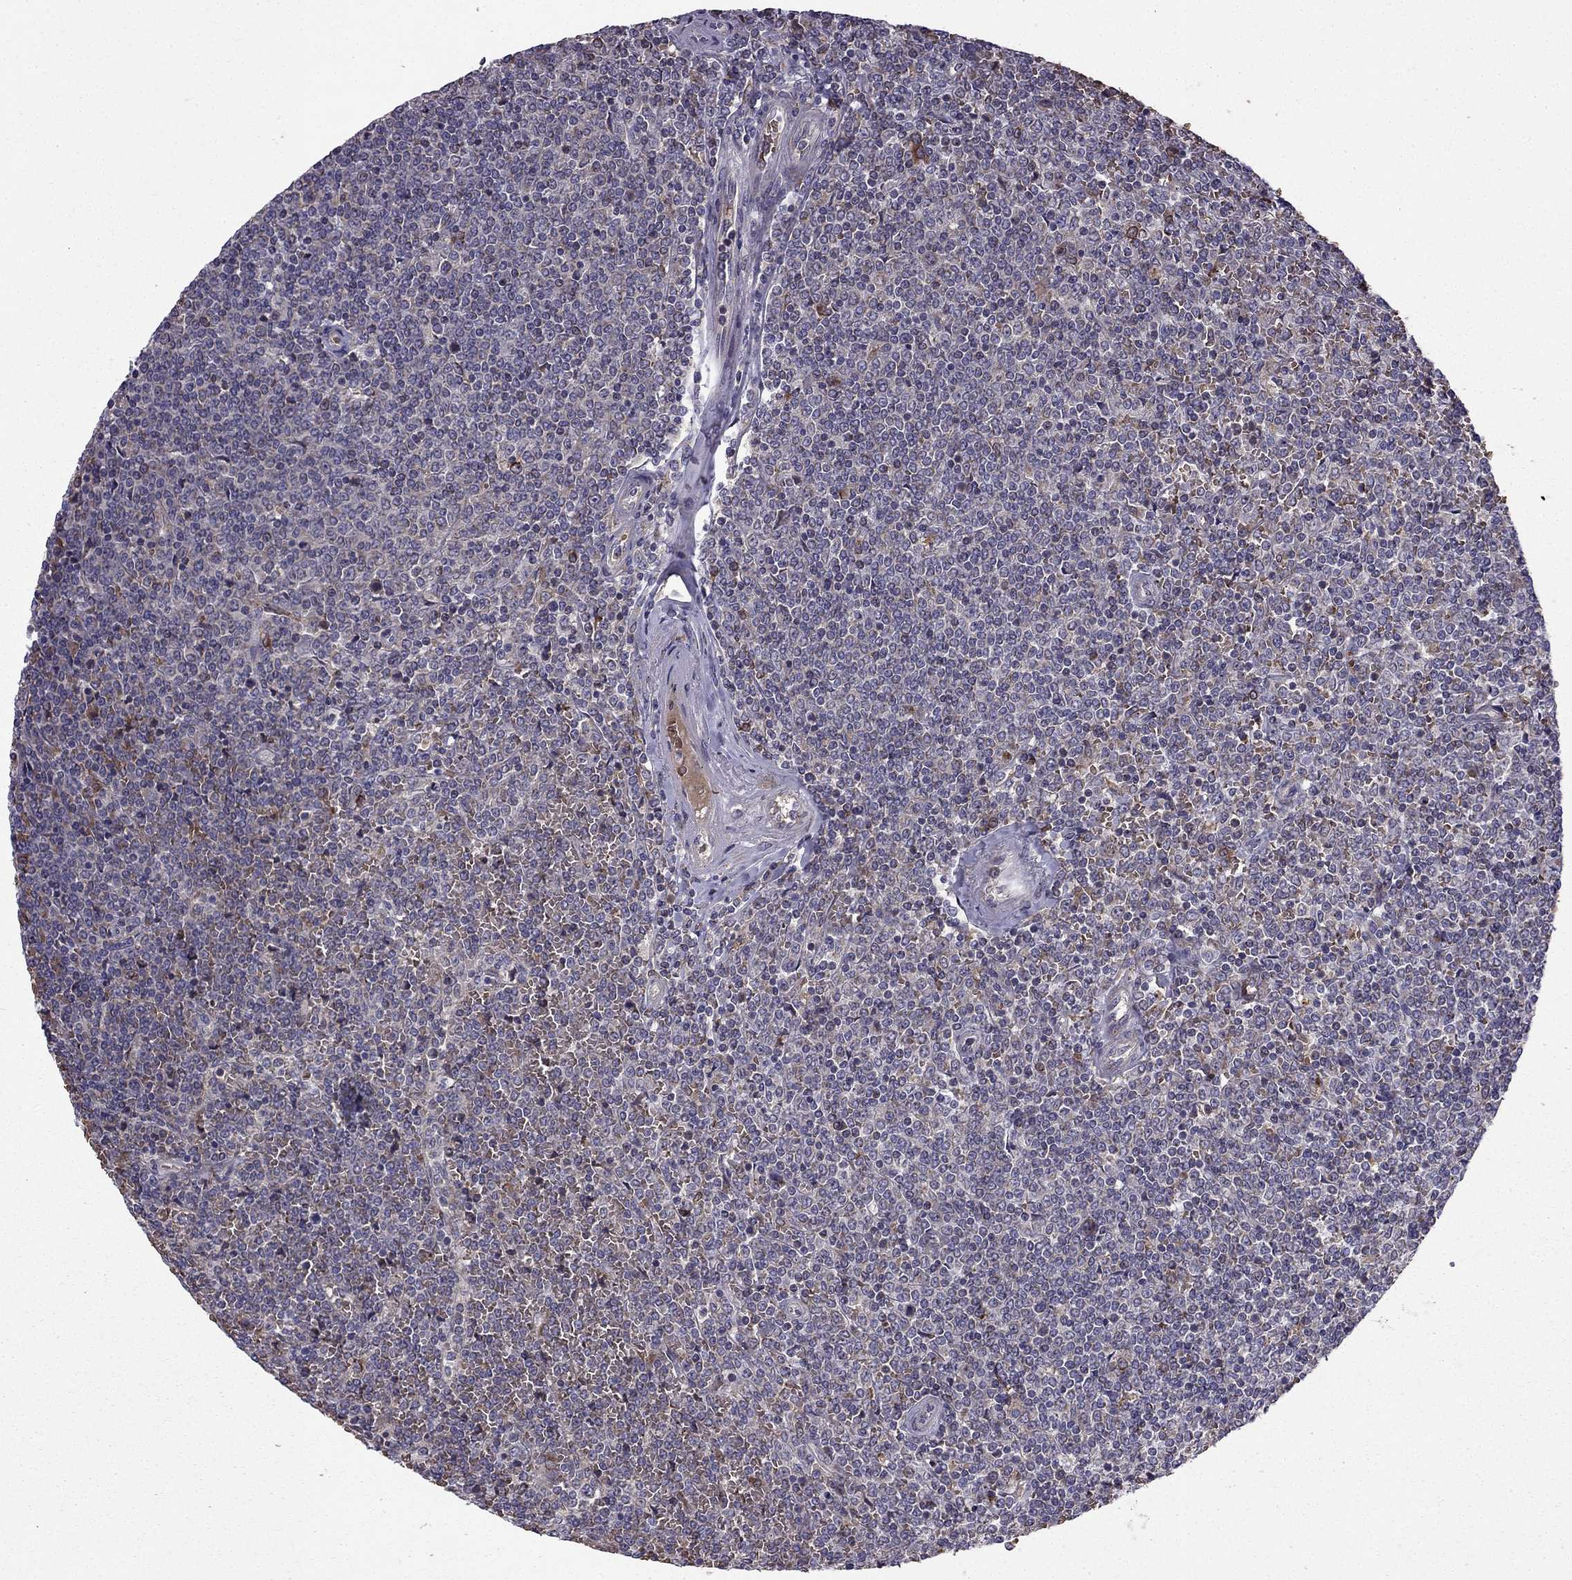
{"staining": {"intensity": "negative", "quantity": "none", "location": "none"}, "tissue": "lymphoma", "cell_type": "Tumor cells", "image_type": "cancer", "snomed": [{"axis": "morphology", "description": "Malignant lymphoma, non-Hodgkin's type, Low grade"}, {"axis": "topography", "description": "Spleen"}], "caption": "Malignant lymphoma, non-Hodgkin's type (low-grade) was stained to show a protein in brown. There is no significant staining in tumor cells.", "gene": "B4GALT7", "patient": {"sex": "female", "age": 19}}